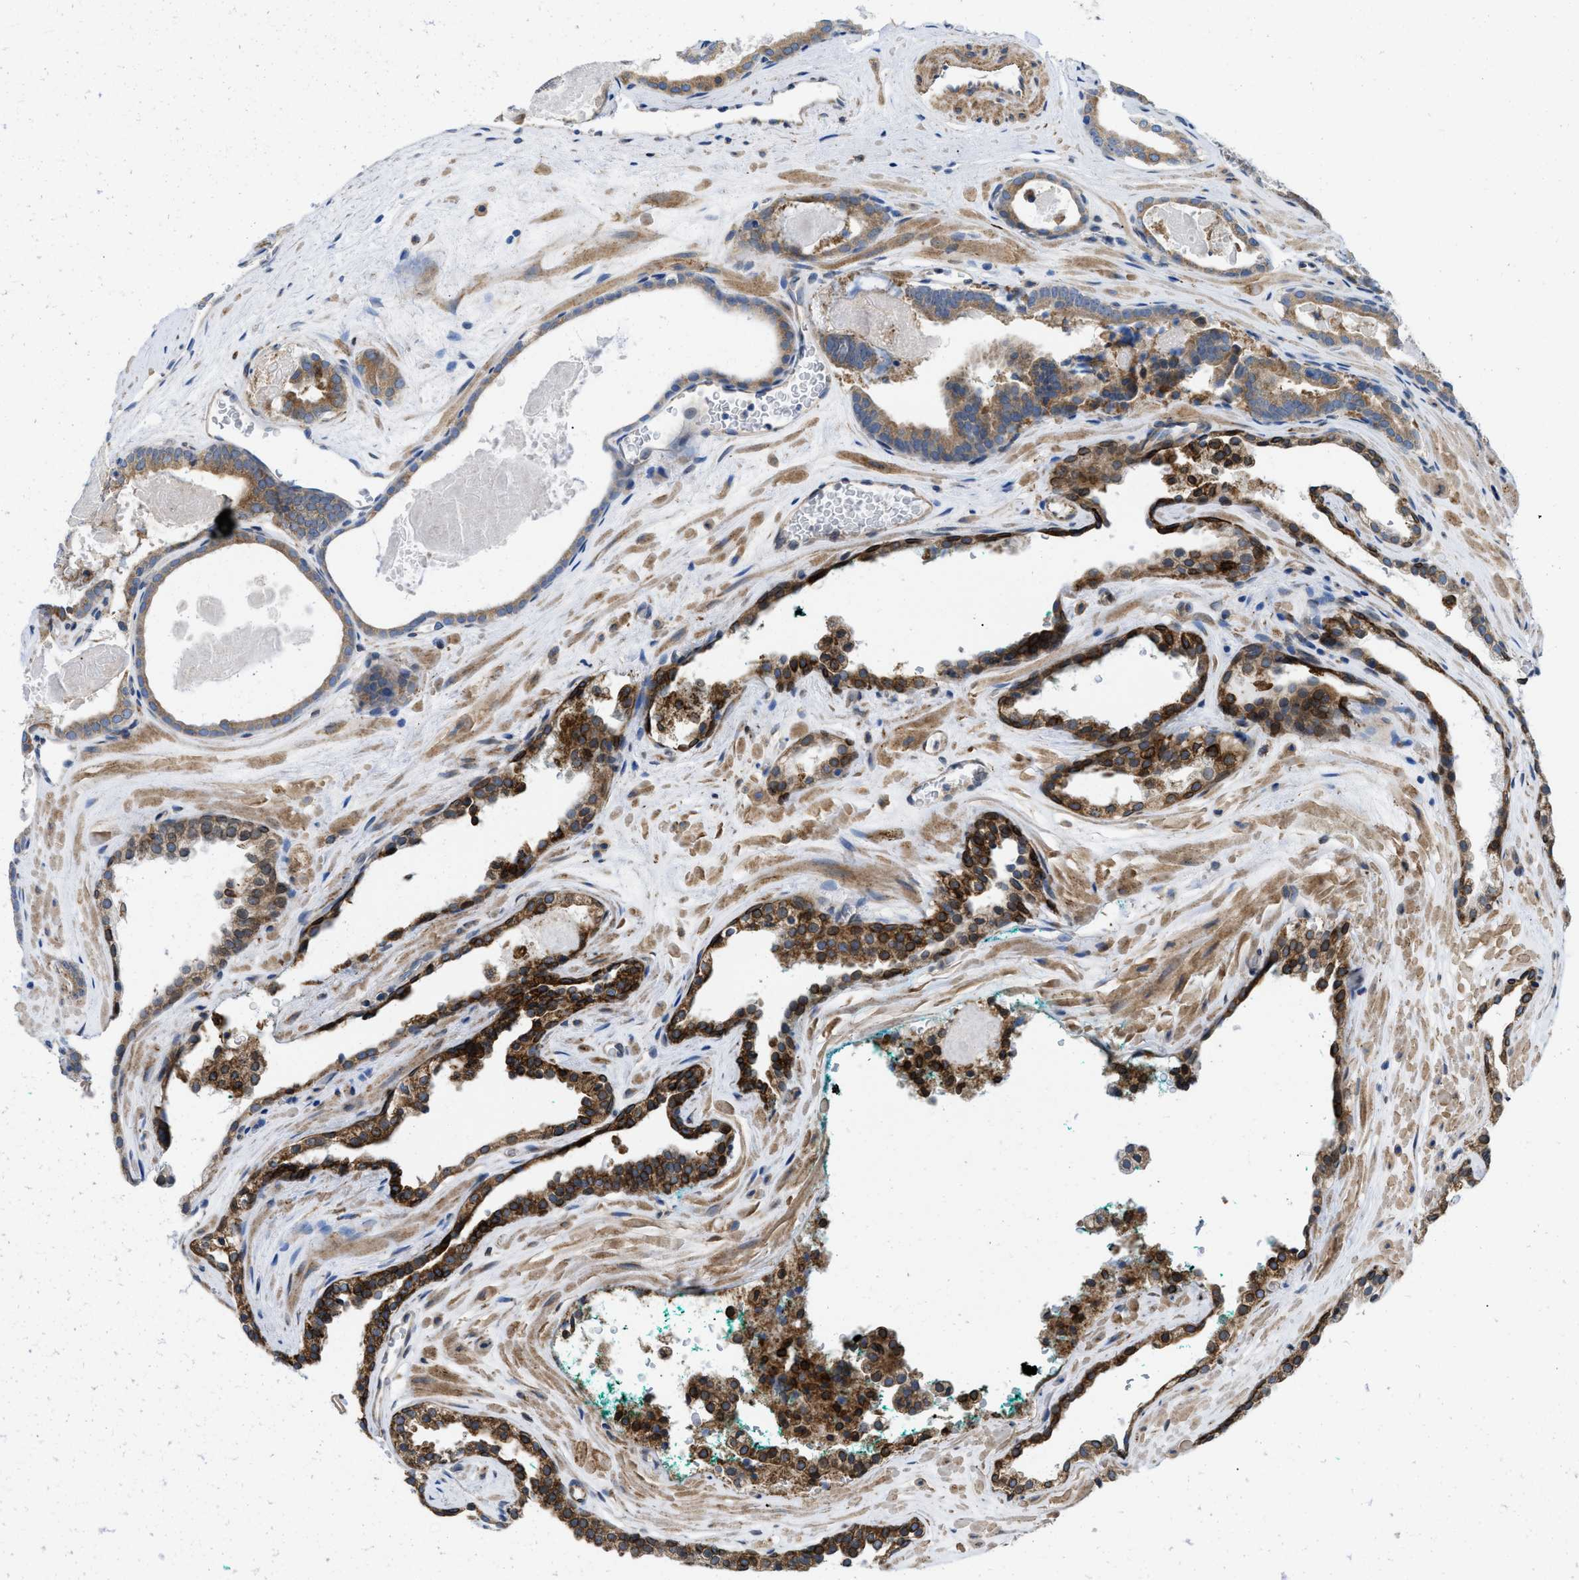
{"staining": {"intensity": "moderate", "quantity": ">75%", "location": "cytoplasmic/membranous"}, "tissue": "prostate cancer", "cell_type": "Tumor cells", "image_type": "cancer", "snomed": [{"axis": "morphology", "description": "Adenocarcinoma, High grade"}, {"axis": "topography", "description": "Prostate"}], "caption": "A high-resolution photomicrograph shows IHC staining of prostate cancer (adenocarcinoma (high-grade)), which reveals moderate cytoplasmic/membranous staining in approximately >75% of tumor cells. (DAB = brown stain, brightfield microscopy at high magnification).", "gene": "ERLIN2", "patient": {"sex": "male", "age": 60}}